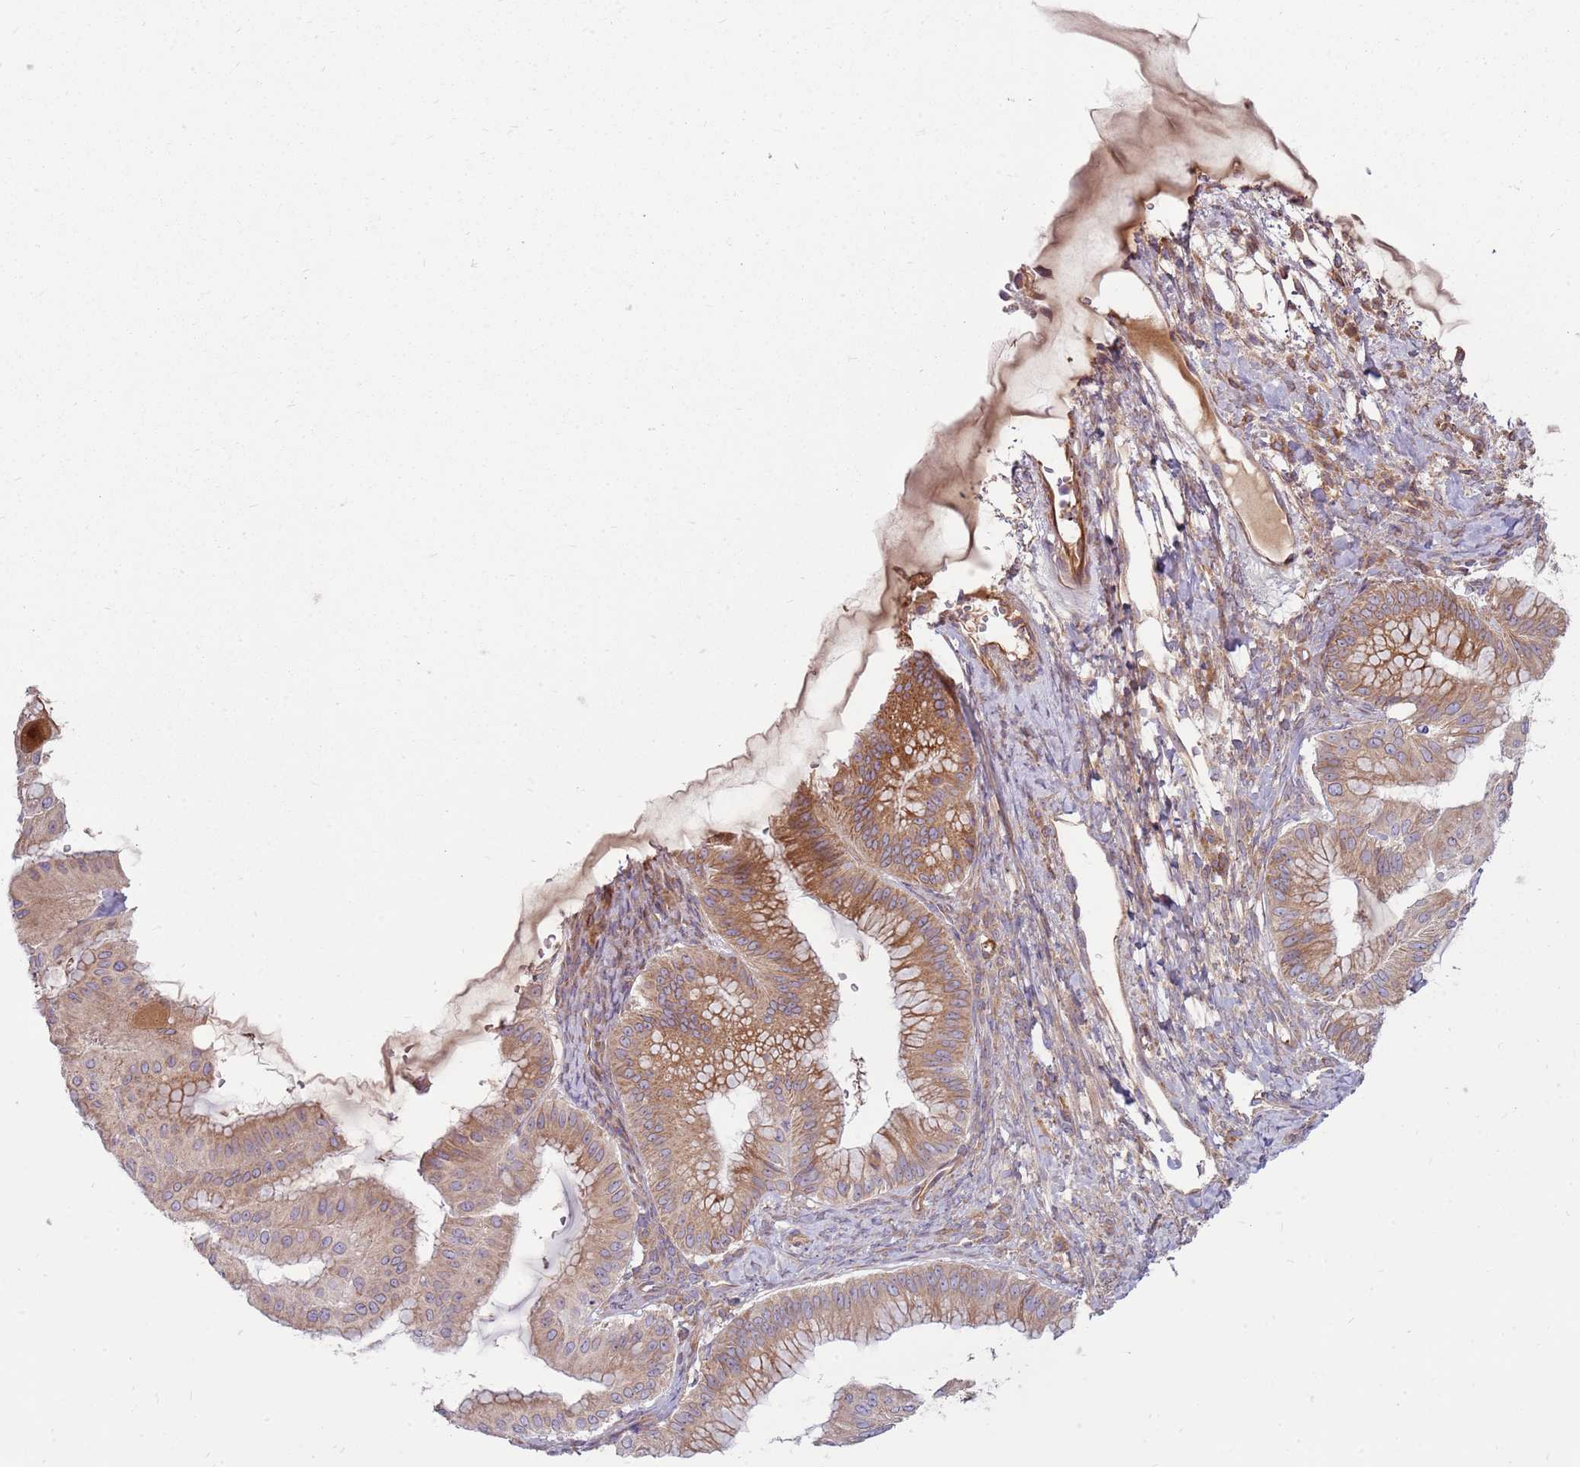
{"staining": {"intensity": "moderate", "quantity": ">75%", "location": "cytoplasmic/membranous"}, "tissue": "ovarian cancer", "cell_type": "Tumor cells", "image_type": "cancer", "snomed": [{"axis": "morphology", "description": "Cystadenocarcinoma, mucinous, NOS"}, {"axis": "topography", "description": "Ovary"}], "caption": "Immunohistochemistry photomicrograph of human mucinous cystadenocarcinoma (ovarian) stained for a protein (brown), which reveals medium levels of moderate cytoplasmic/membranous positivity in about >75% of tumor cells.", "gene": "EMC1", "patient": {"sex": "female", "age": 61}}